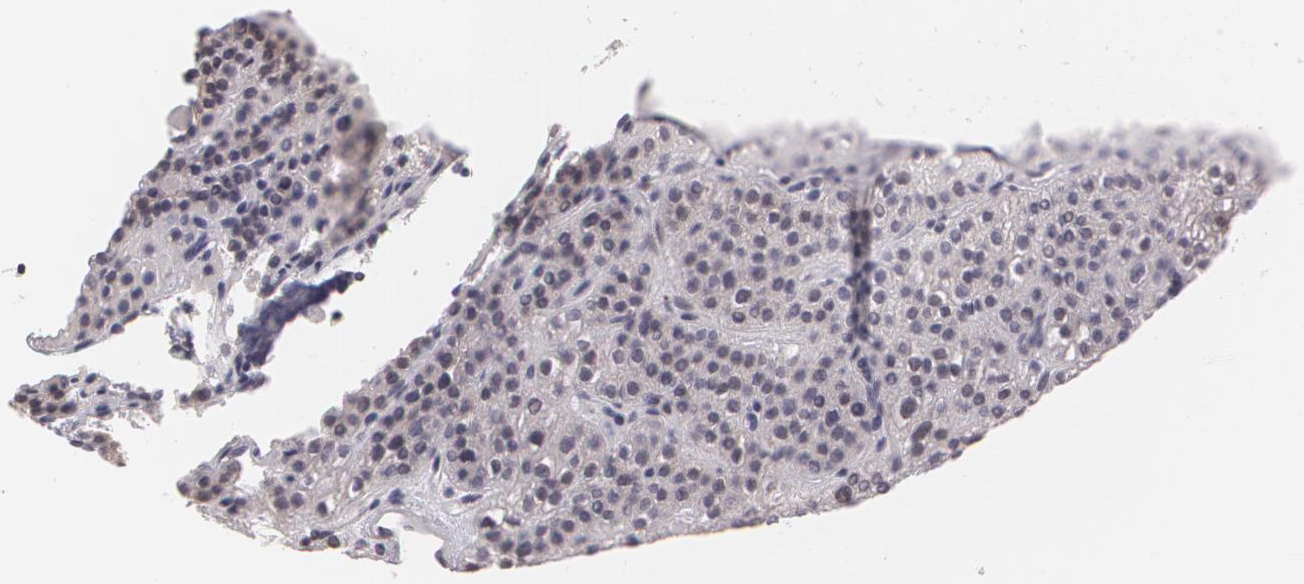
{"staining": {"intensity": "weak", "quantity": "<25%", "location": "nuclear"}, "tissue": "parathyroid gland", "cell_type": "Glandular cells", "image_type": "normal", "snomed": [{"axis": "morphology", "description": "Normal tissue, NOS"}, {"axis": "topography", "description": "Parathyroid gland"}], "caption": "Immunohistochemistry photomicrograph of benign human parathyroid gland stained for a protein (brown), which demonstrates no positivity in glandular cells.", "gene": "ZBTB16", "patient": {"sex": "male", "age": 71}}